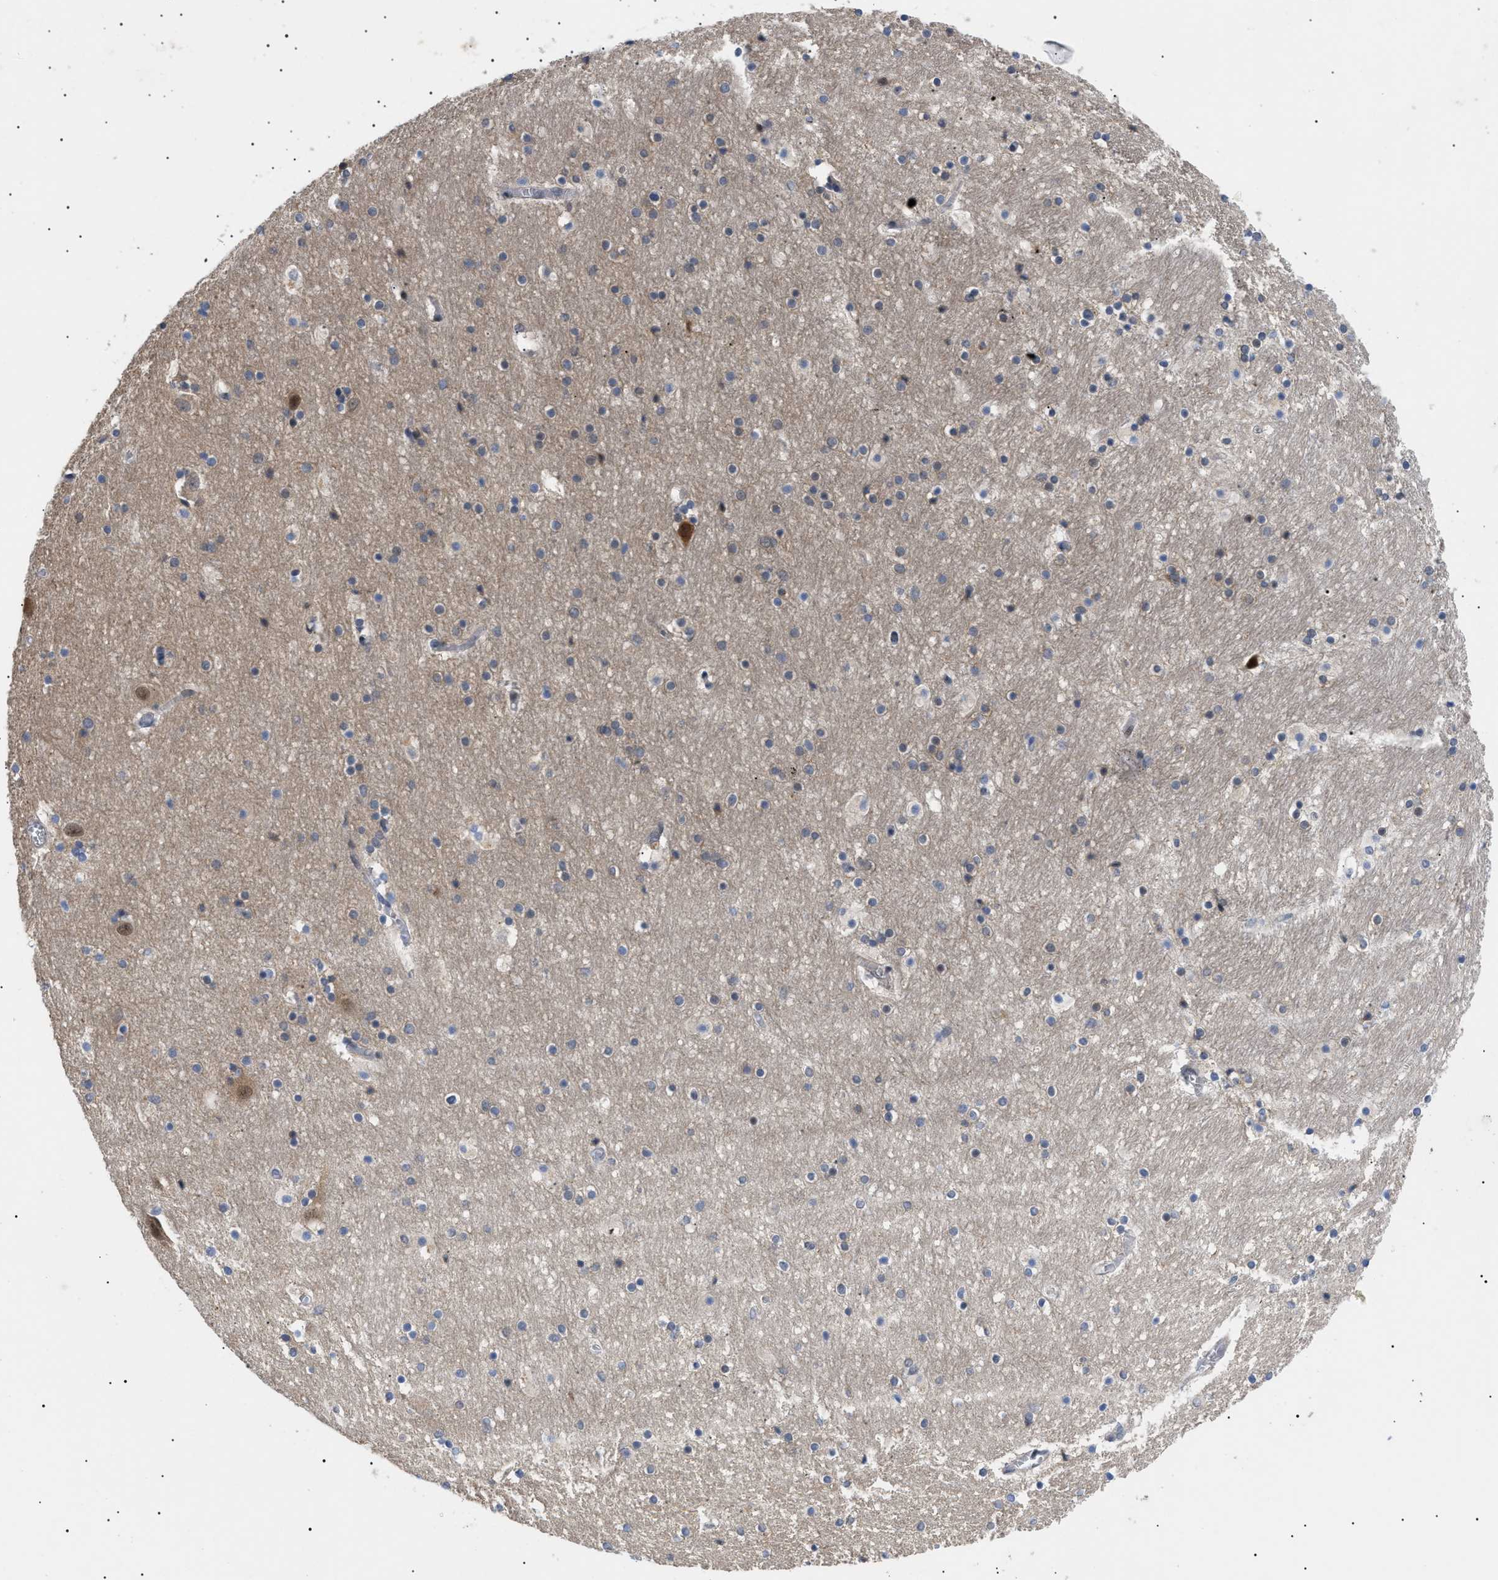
{"staining": {"intensity": "weak", "quantity": "25%-75%", "location": "cytoplasmic/membranous"}, "tissue": "hippocampus", "cell_type": "Glial cells", "image_type": "normal", "snomed": [{"axis": "morphology", "description": "Normal tissue, NOS"}, {"axis": "topography", "description": "Hippocampus"}], "caption": "Protein staining of benign hippocampus shows weak cytoplasmic/membranous positivity in approximately 25%-75% of glial cells. (DAB IHC, brown staining for protein, blue staining for nuclei).", "gene": "GARRE1", "patient": {"sex": "male", "age": 45}}